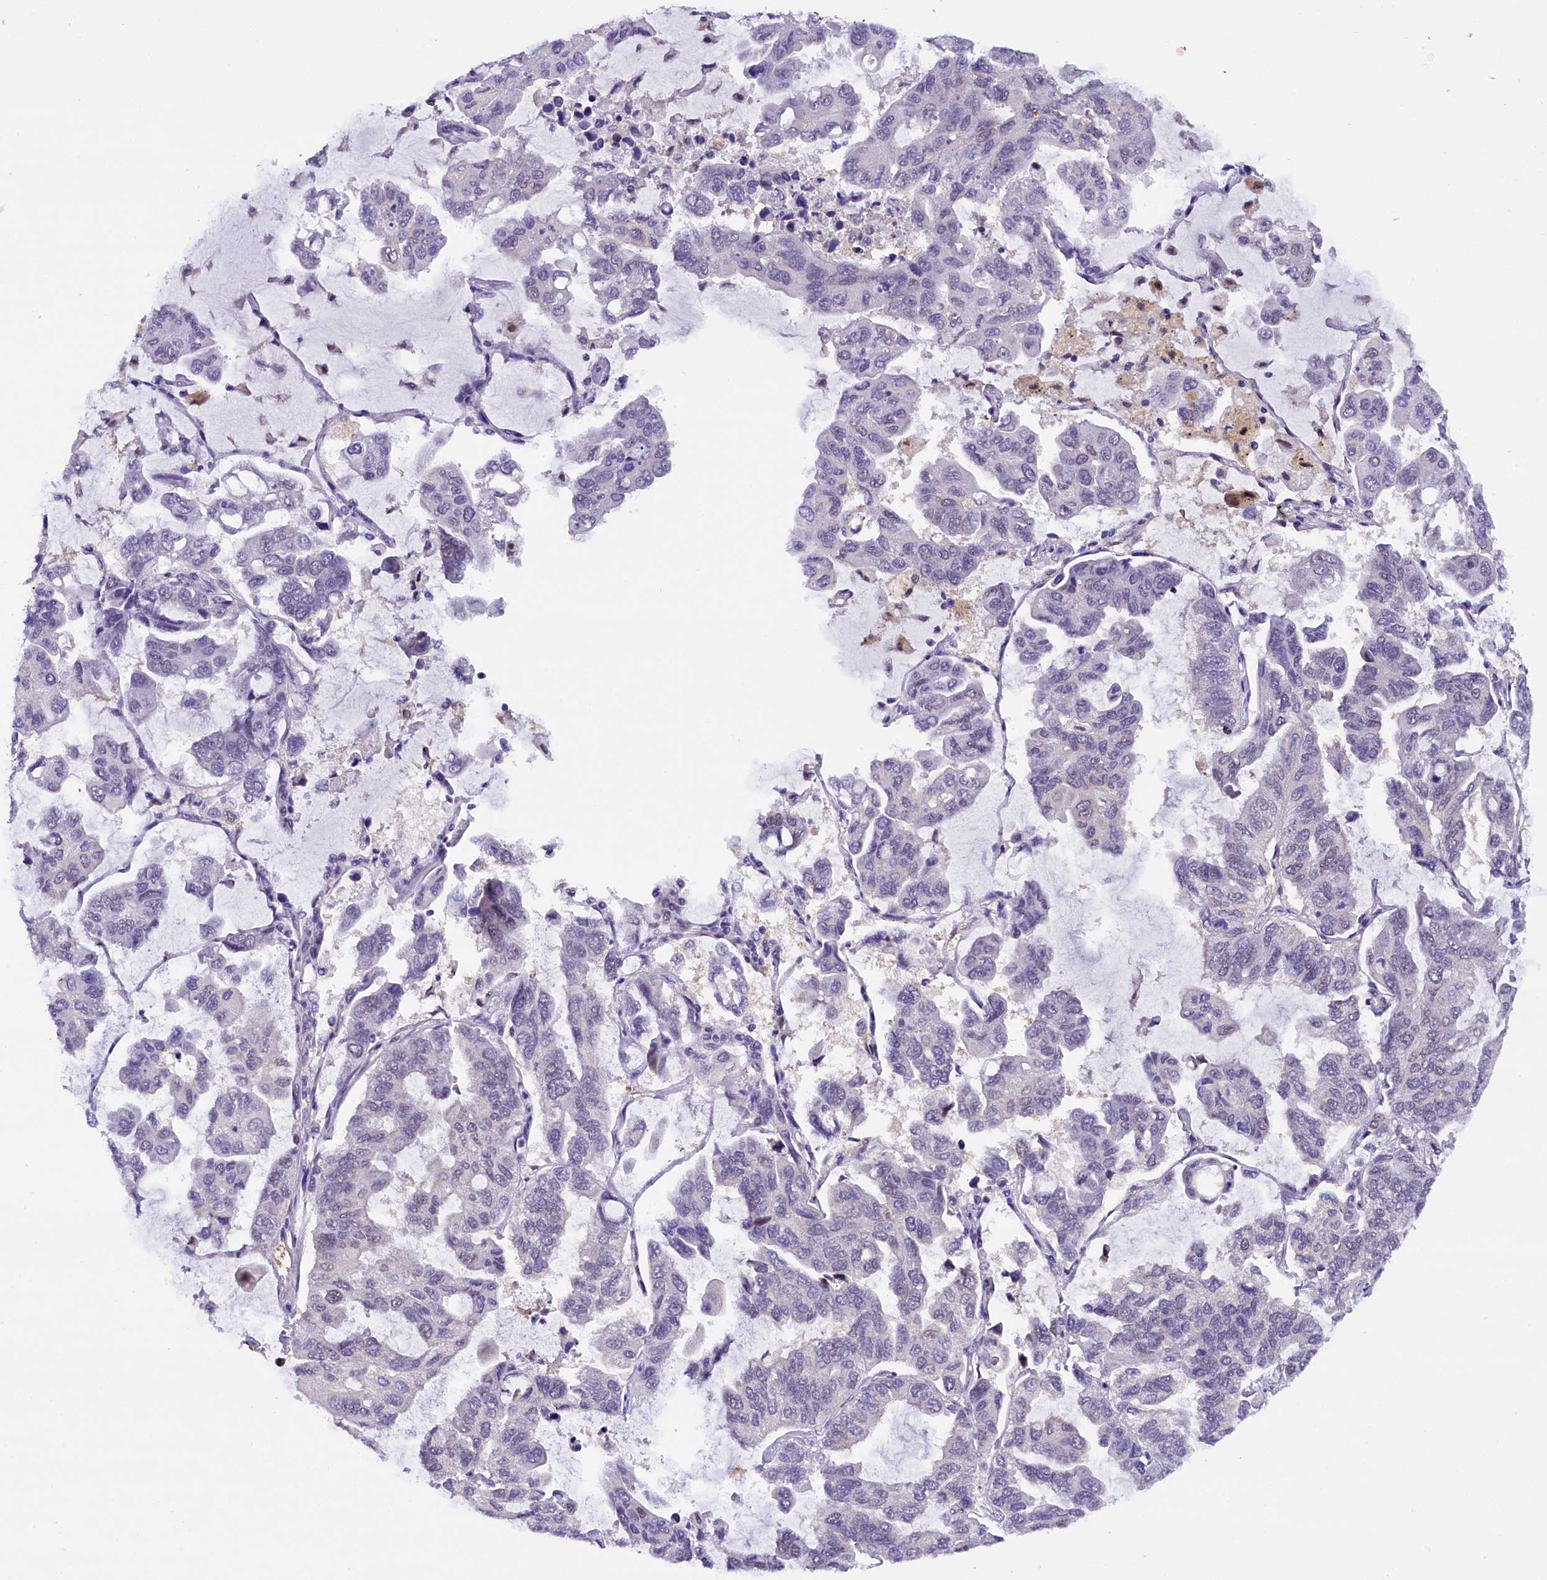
{"staining": {"intensity": "negative", "quantity": "none", "location": "none"}, "tissue": "lung cancer", "cell_type": "Tumor cells", "image_type": "cancer", "snomed": [{"axis": "morphology", "description": "Adenocarcinoma, NOS"}, {"axis": "topography", "description": "Lung"}], "caption": "An image of lung cancer stained for a protein shows no brown staining in tumor cells.", "gene": "IQCN", "patient": {"sex": "male", "age": 64}}